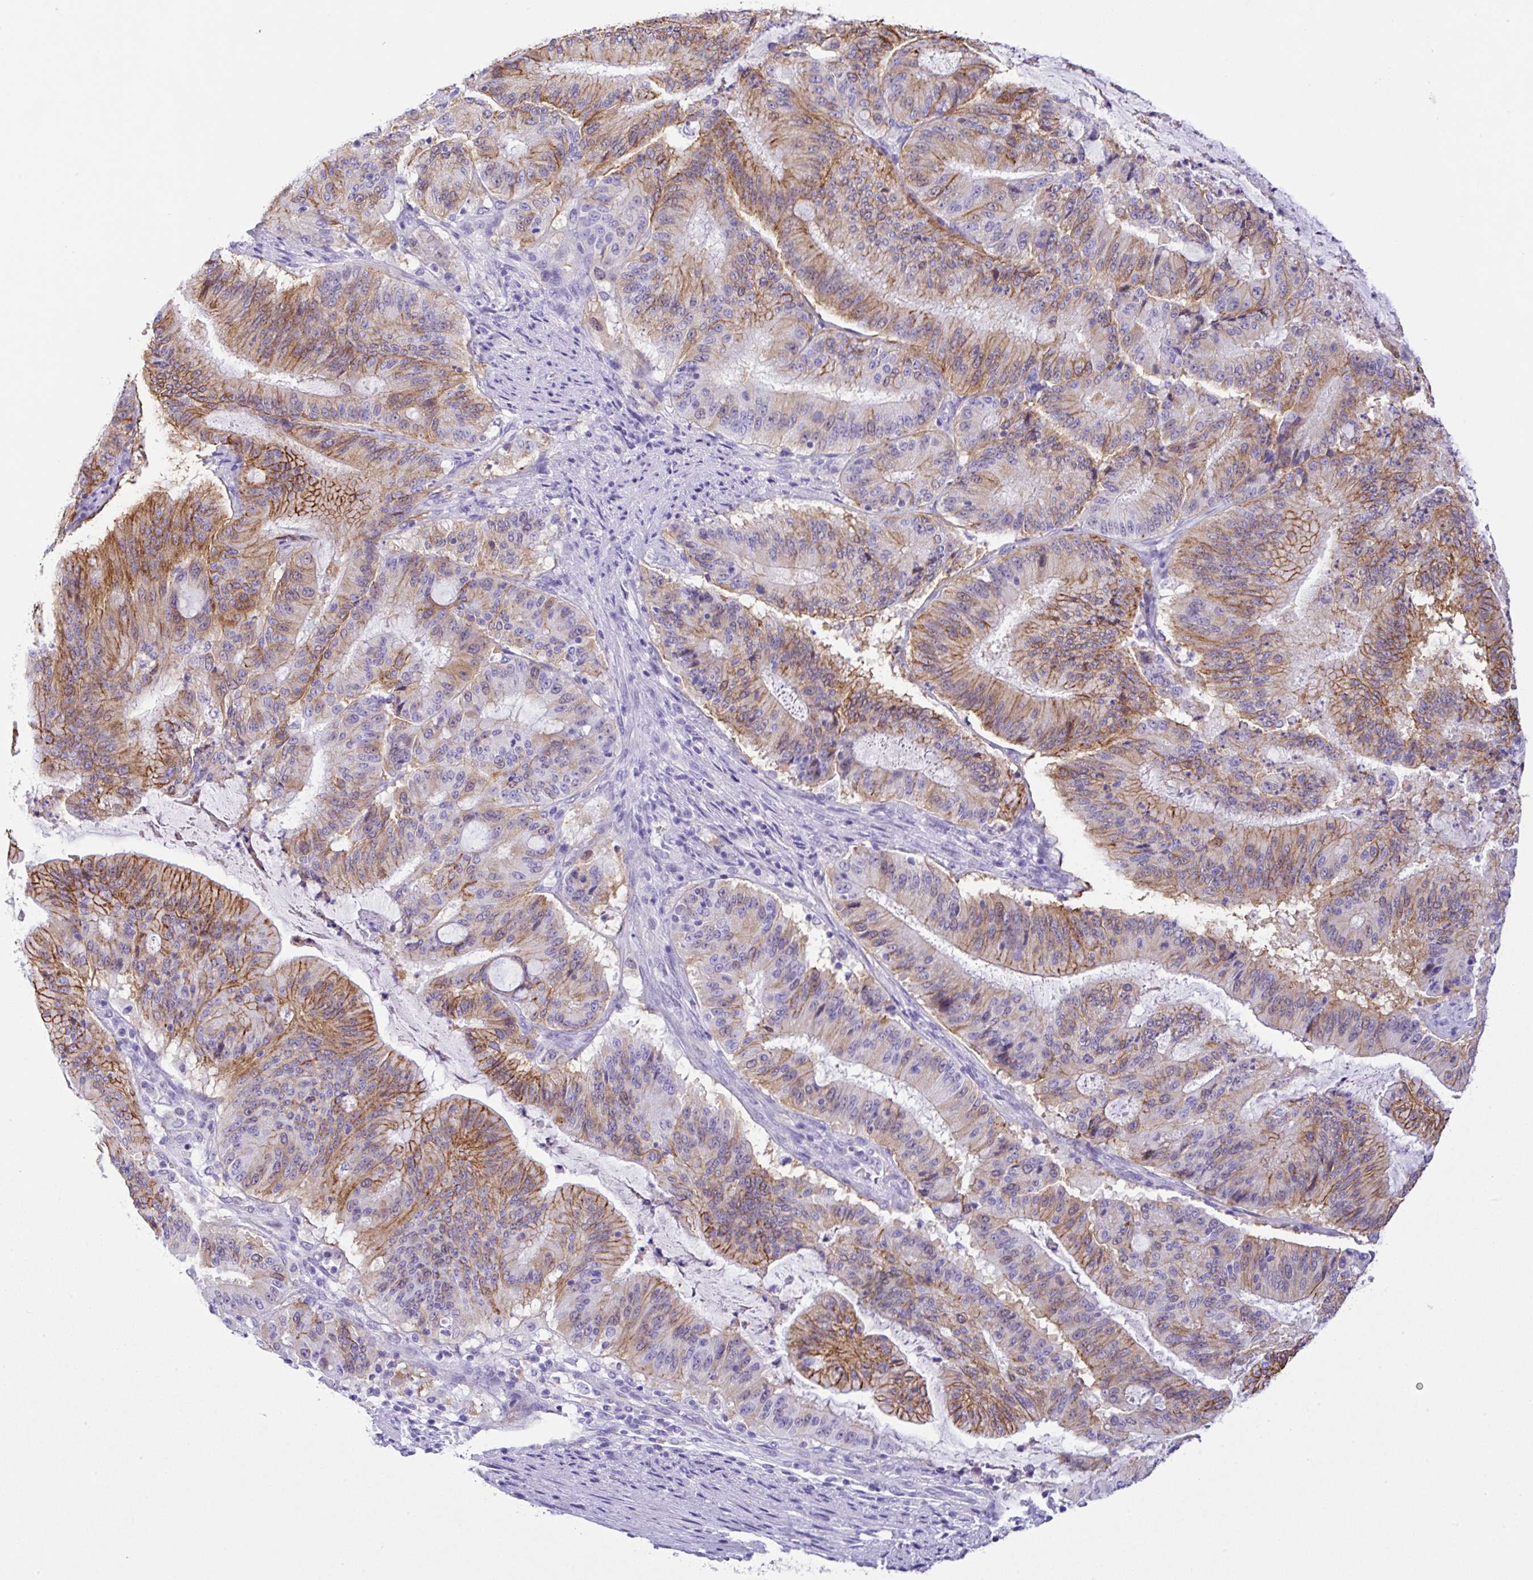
{"staining": {"intensity": "moderate", "quantity": "25%-75%", "location": "cytoplasmic/membranous"}, "tissue": "liver cancer", "cell_type": "Tumor cells", "image_type": "cancer", "snomed": [{"axis": "morphology", "description": "Normal tissue, NOS"}, {"axis": "morphology", "description": "Cholangiocarcinoma"}, {"axis": "topography", "description": "Liver"}, {"axis": "topography", "description": "Peripheral nerve tissue"}], "caption": "Liver cancer stained with DAB (3,3'-diaminobenzidine) immunohistochemistry reveals medium levels of moderate cytoplasmic/membranous staining in approximately 25%-75% of tumor cells.", "gene": "RRM2", "patient": {"sex": "female", "age": 73}}